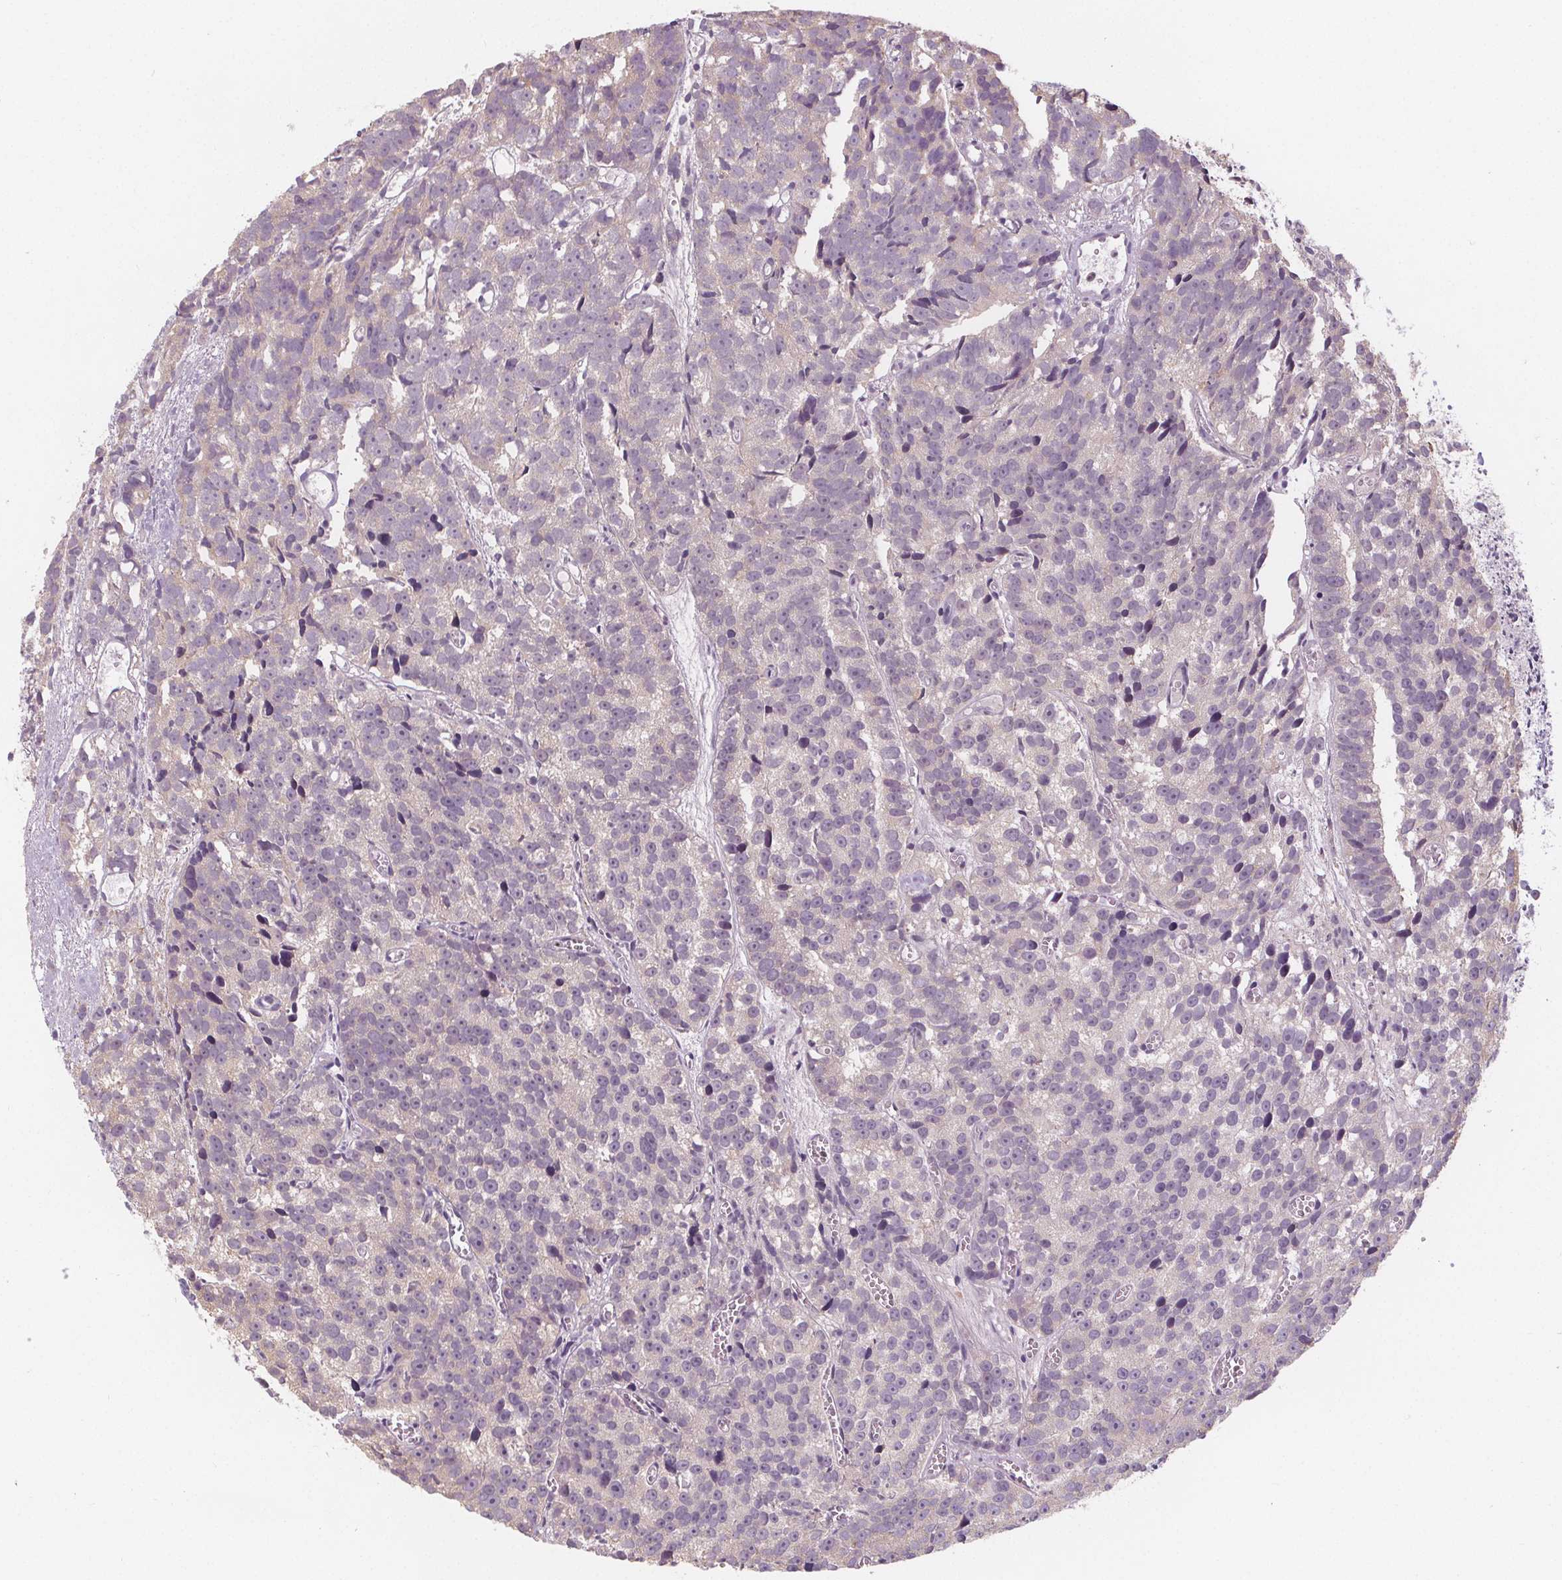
{"staining": {"intensity": "negative", "quantity": "none", "location": "none"}, "tissue": "prostate cancer", "cell_type": "Tumor cells", "image_type": "cancer", "snomed": [{"axis": "morphology", "description": "Adenocarcinoma, High grade"}, {"axis": "topography", "description": "Prostate"}], "caption": "Immunohistochemical staining of prostate cancer (adenocarcinoma (high-grade)) reveals no significant expression in tumor cells. (Immunohistochemistry (ihc), brightfield microscopy, high magnification).", "gene": "TMEM80", "patient": {"sex": "male", "age": 77}}